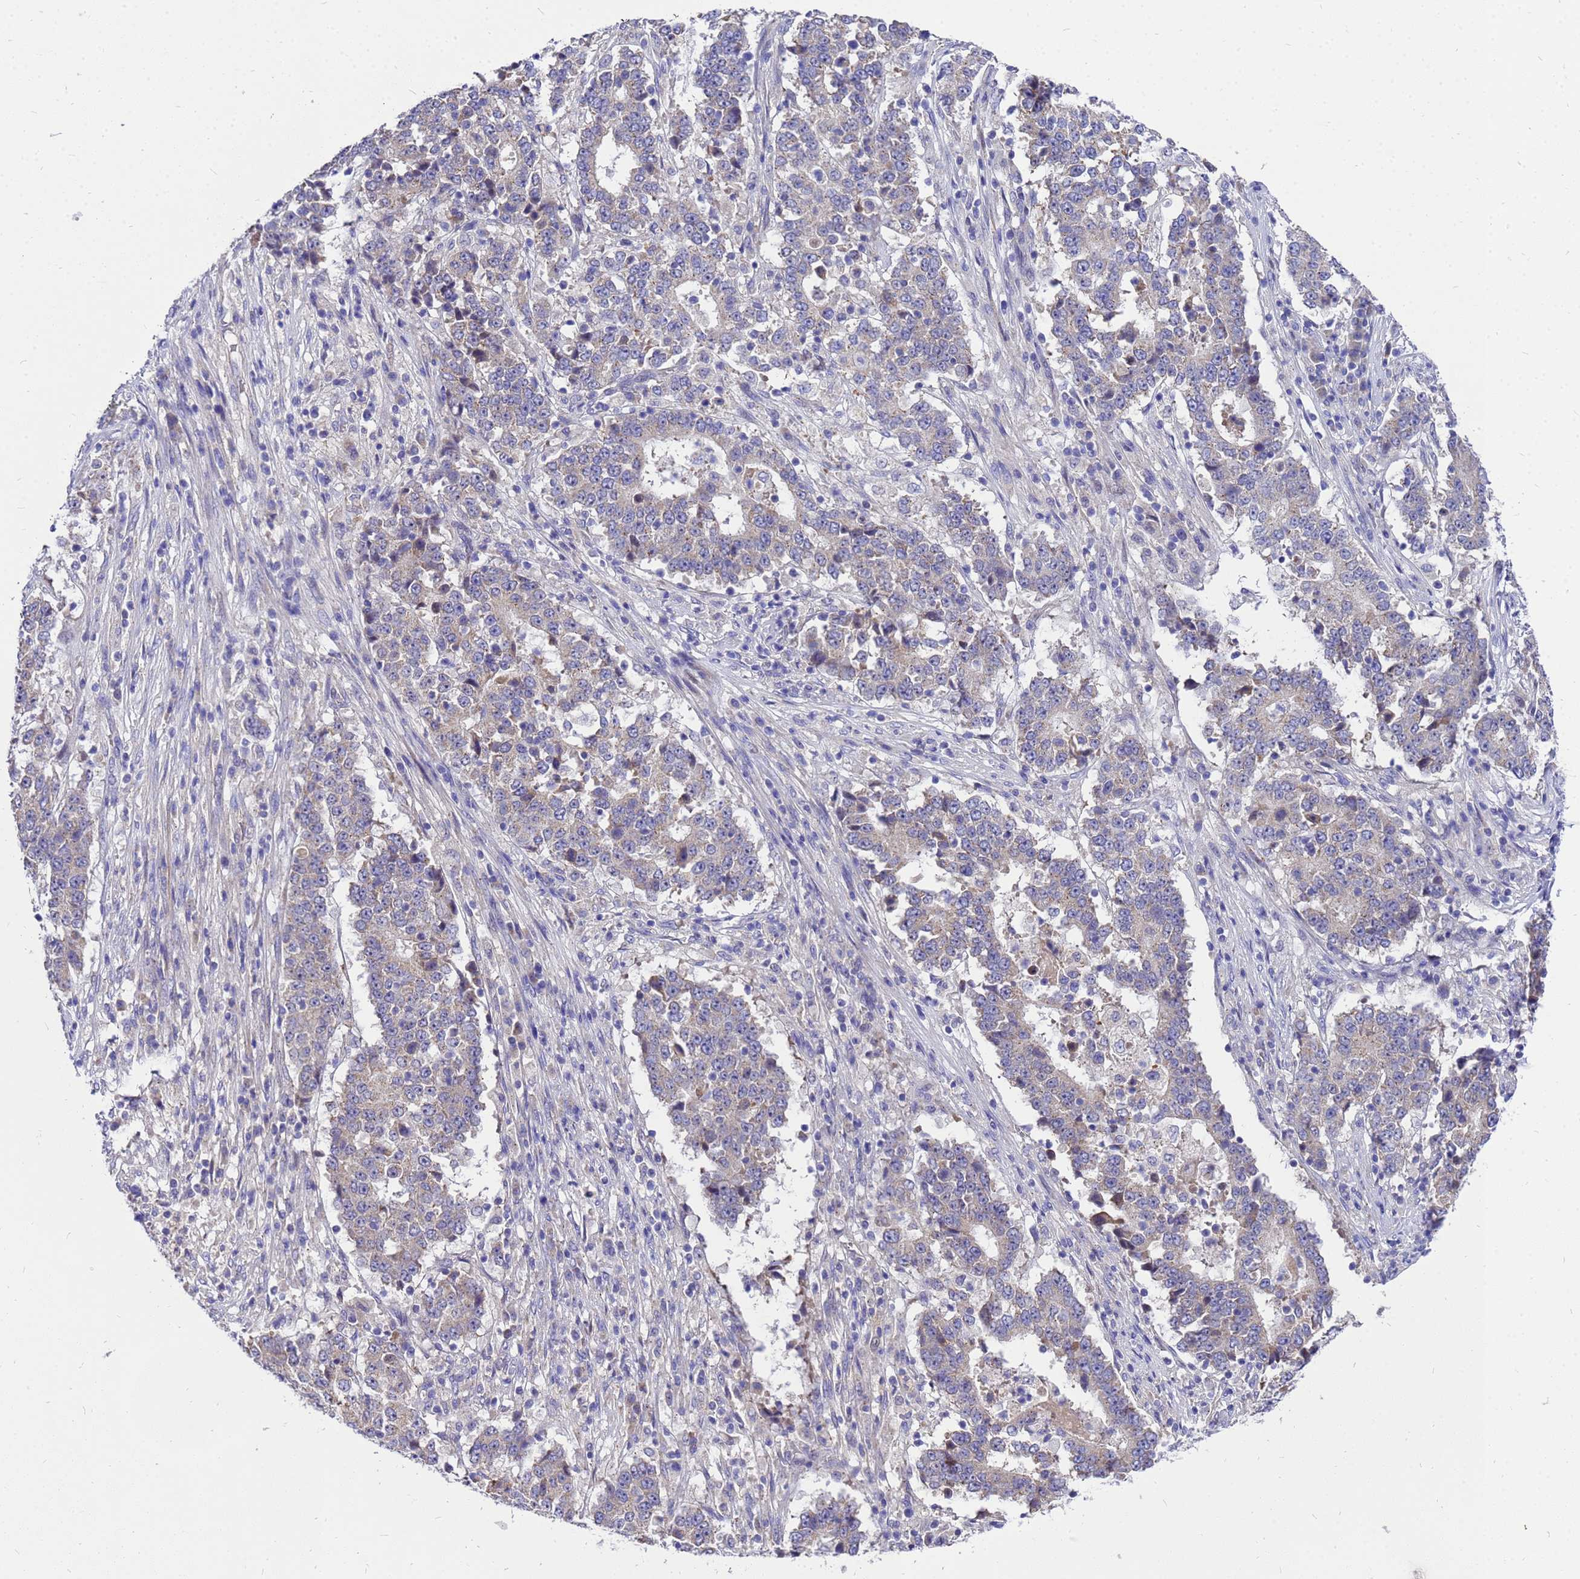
{"staining": {"intensity": "negative", "quantity": "none", "location": "none"}, "tissue": "stomach cancer", "cell_type": "Tumor cells", "image_type": "cancer", "snomed": [{"axis": "morphology", "description": "Adenocarcinoma, NOS"}, {"axis": "topography", "description": "Stomach"}], "caption": "The photomicrograph shows no significant positivity in tumor cells of adenocarcinoma (stomach). (DAB immunohistochemistry (IHC) with hematoxylin counter stain).", "gene": "POP7", "patient": {"sex": "male", "age": 59}}